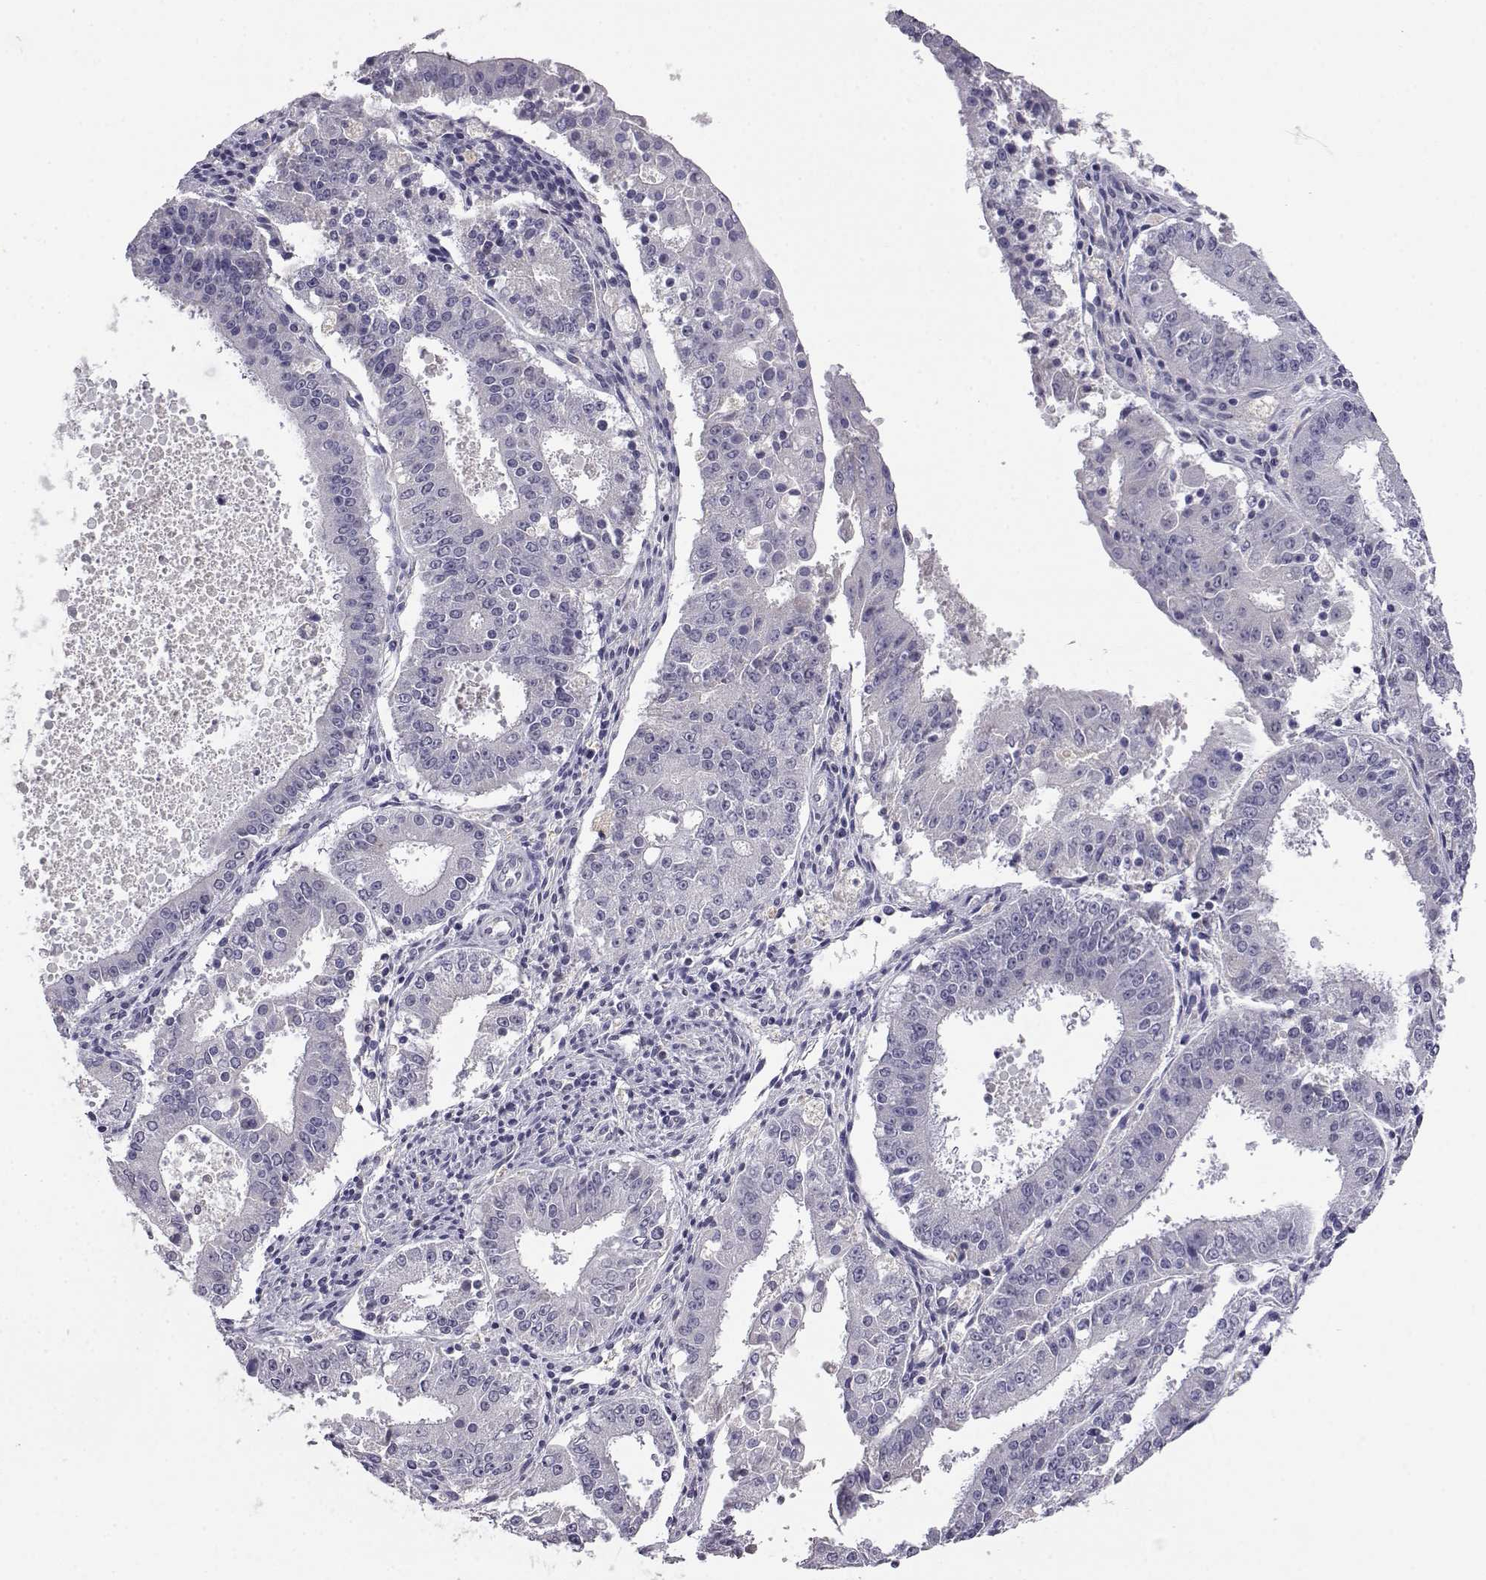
{"staining": {"intensity": "negative", "quantity": "none", "location": "none"}, "tissue": "ovarian cancer", "cell_type": "Tumor cells", "image_type": "cancer", "snomed": [{"axis": "morphology", "description": "Carcinoma, endometroid"}, {"axis": "topography", "description": "Ovary"}], "caption": "An image of ovarian cancer stained for a protein shows no brown staining in tumor cells.", "gene": "AKR1B1", "patient": {"sex": "female", "age": 42}}